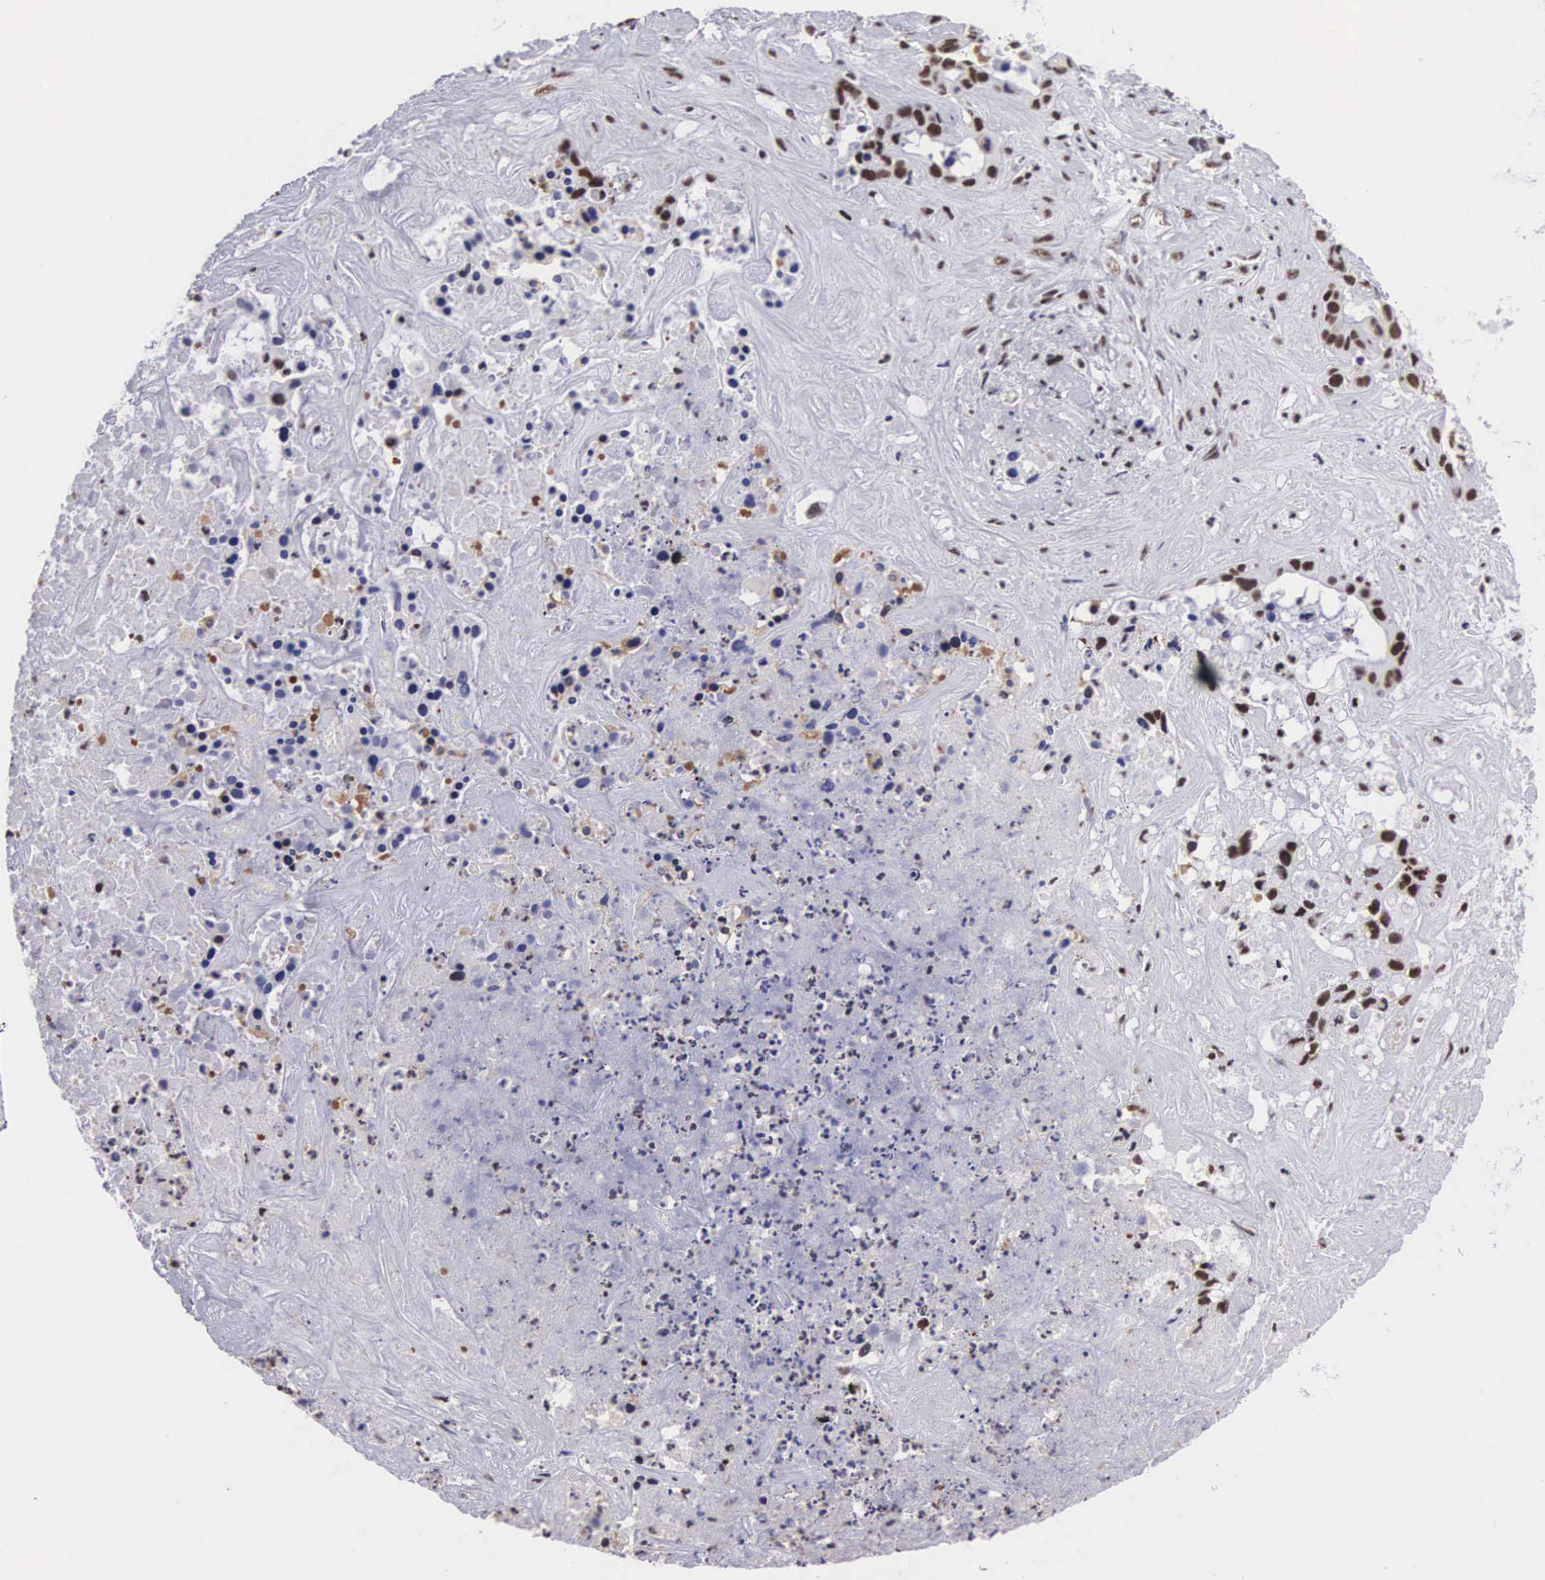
{"staining": {"intensity": "moderate", "quantity": ">75%", "location": "nuclear"}, "tissue": "liver cancer", "cell_type": "Tumor cells", "image_type": "cancer", "snomed": [{"axis": "morphology", "description": "Cholangiocarcinoma"}, {"axis": "topography", "description": "Liver"}], "caption": "Tumor cells demonstrate medium levels of moderate nuclear positivity in approximately >75% of cells in liver cancer. (Stains: DAB (3,3'-diaminobenzidine) in brown, nuclei in blue, Microscopy: brightfield microscopy at high magnification).", "gene": "SF3A1", "patient": {"sex": "female", "age": 65}}